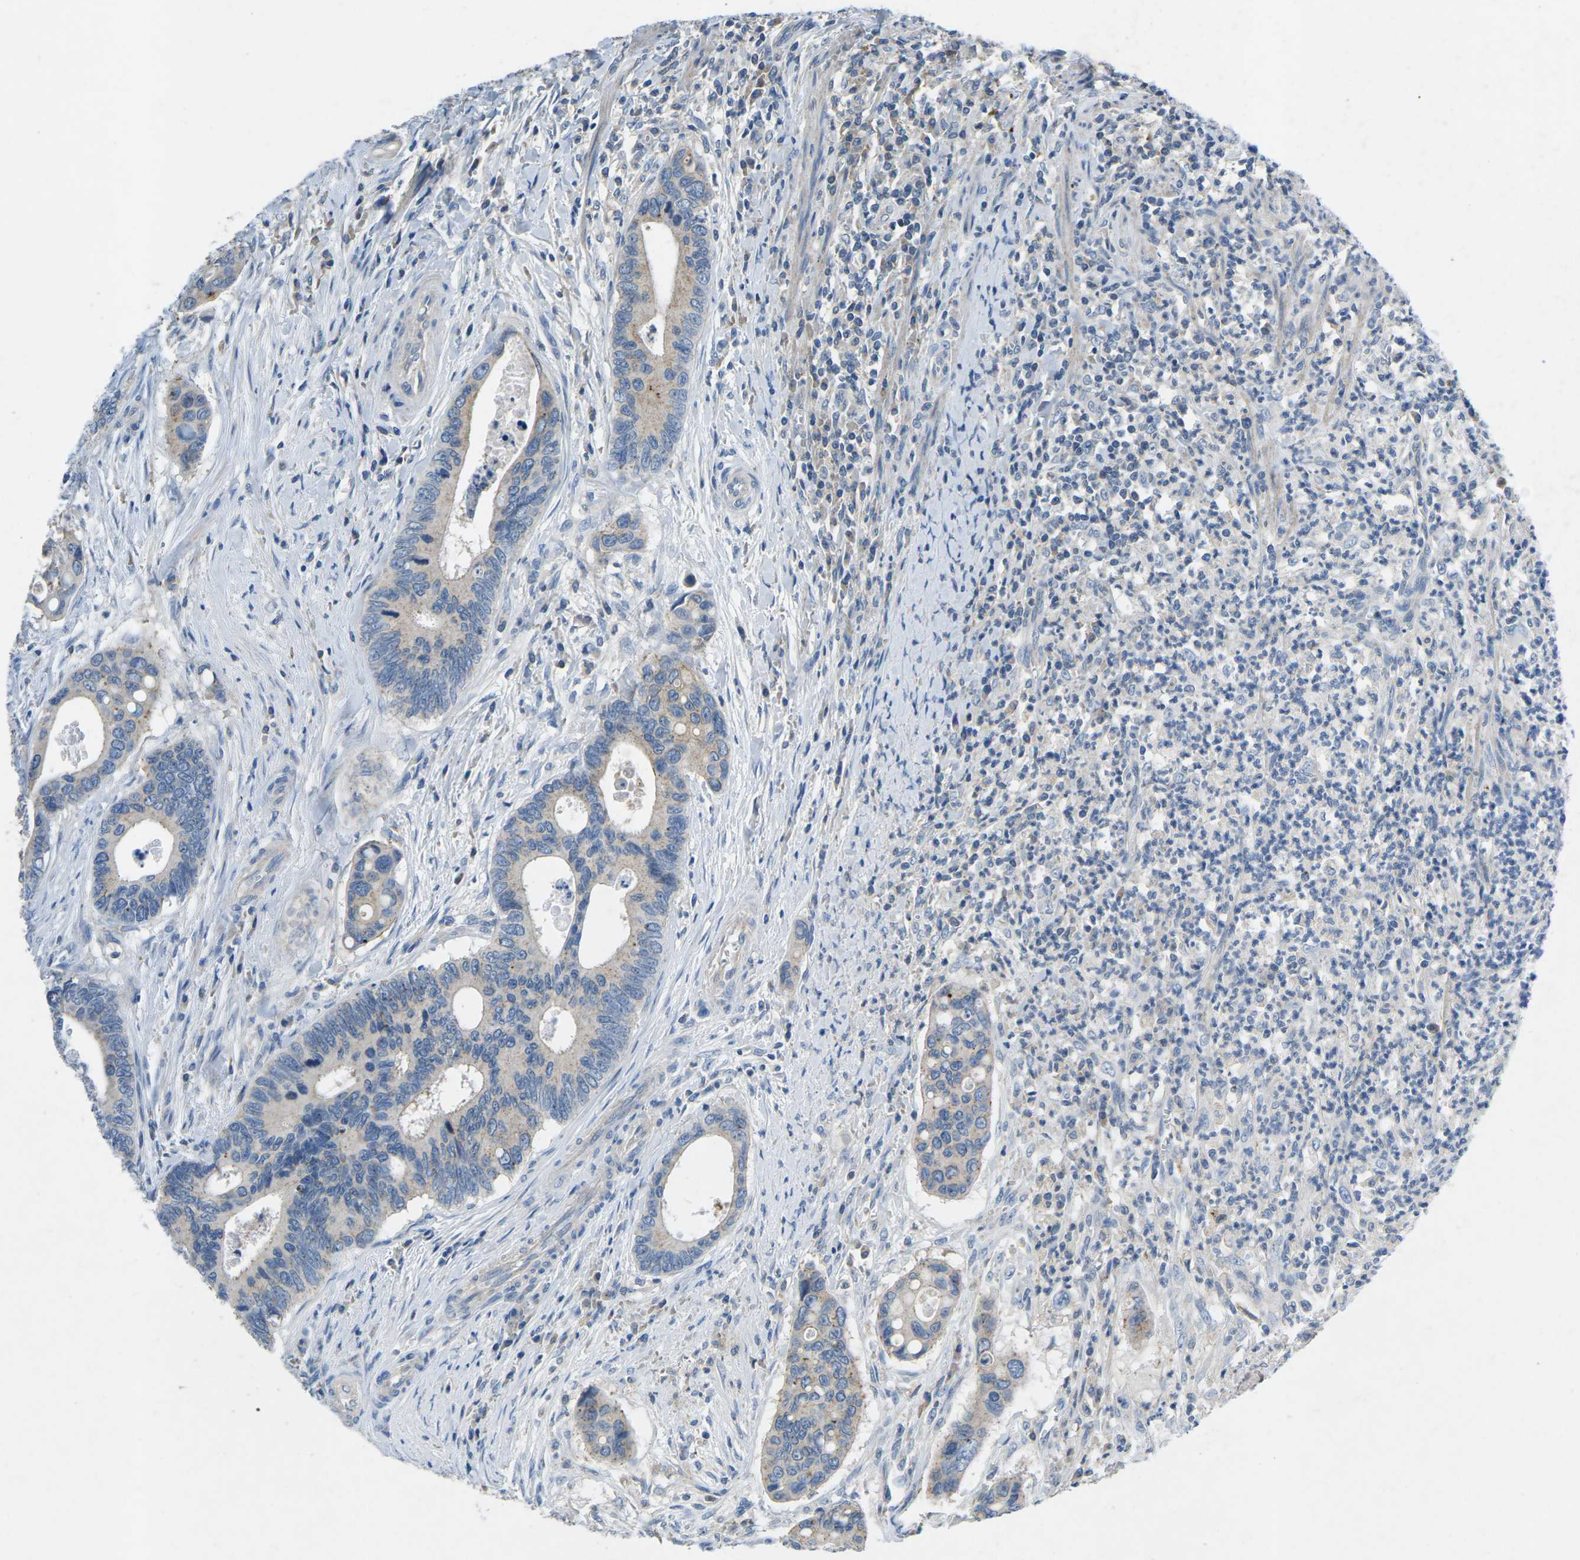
{"staining": {"intensity": "weak", "quantity": "<25%", "location": "cytoplasmic/membranous"}, "tissue": "colorectal cancer", "cell_type": "Tumor cells", "image_type": "cancer", "snomed": [{"axis": "morphology", "description": "Inflammation, NOS"}, {"axis": "morphology", "description": "Adenocarcinoma, NOS"}, {"axis": "topography", "description": "Colon"}], "caption": "This is a histopathology image of immunohistochemistry (IHC) staining of colorectal adenocarcinoma, which shows no expression in tumor cells.", "gene": "PDCD6IP", "patient": {"sex": "male", "age": 72}}